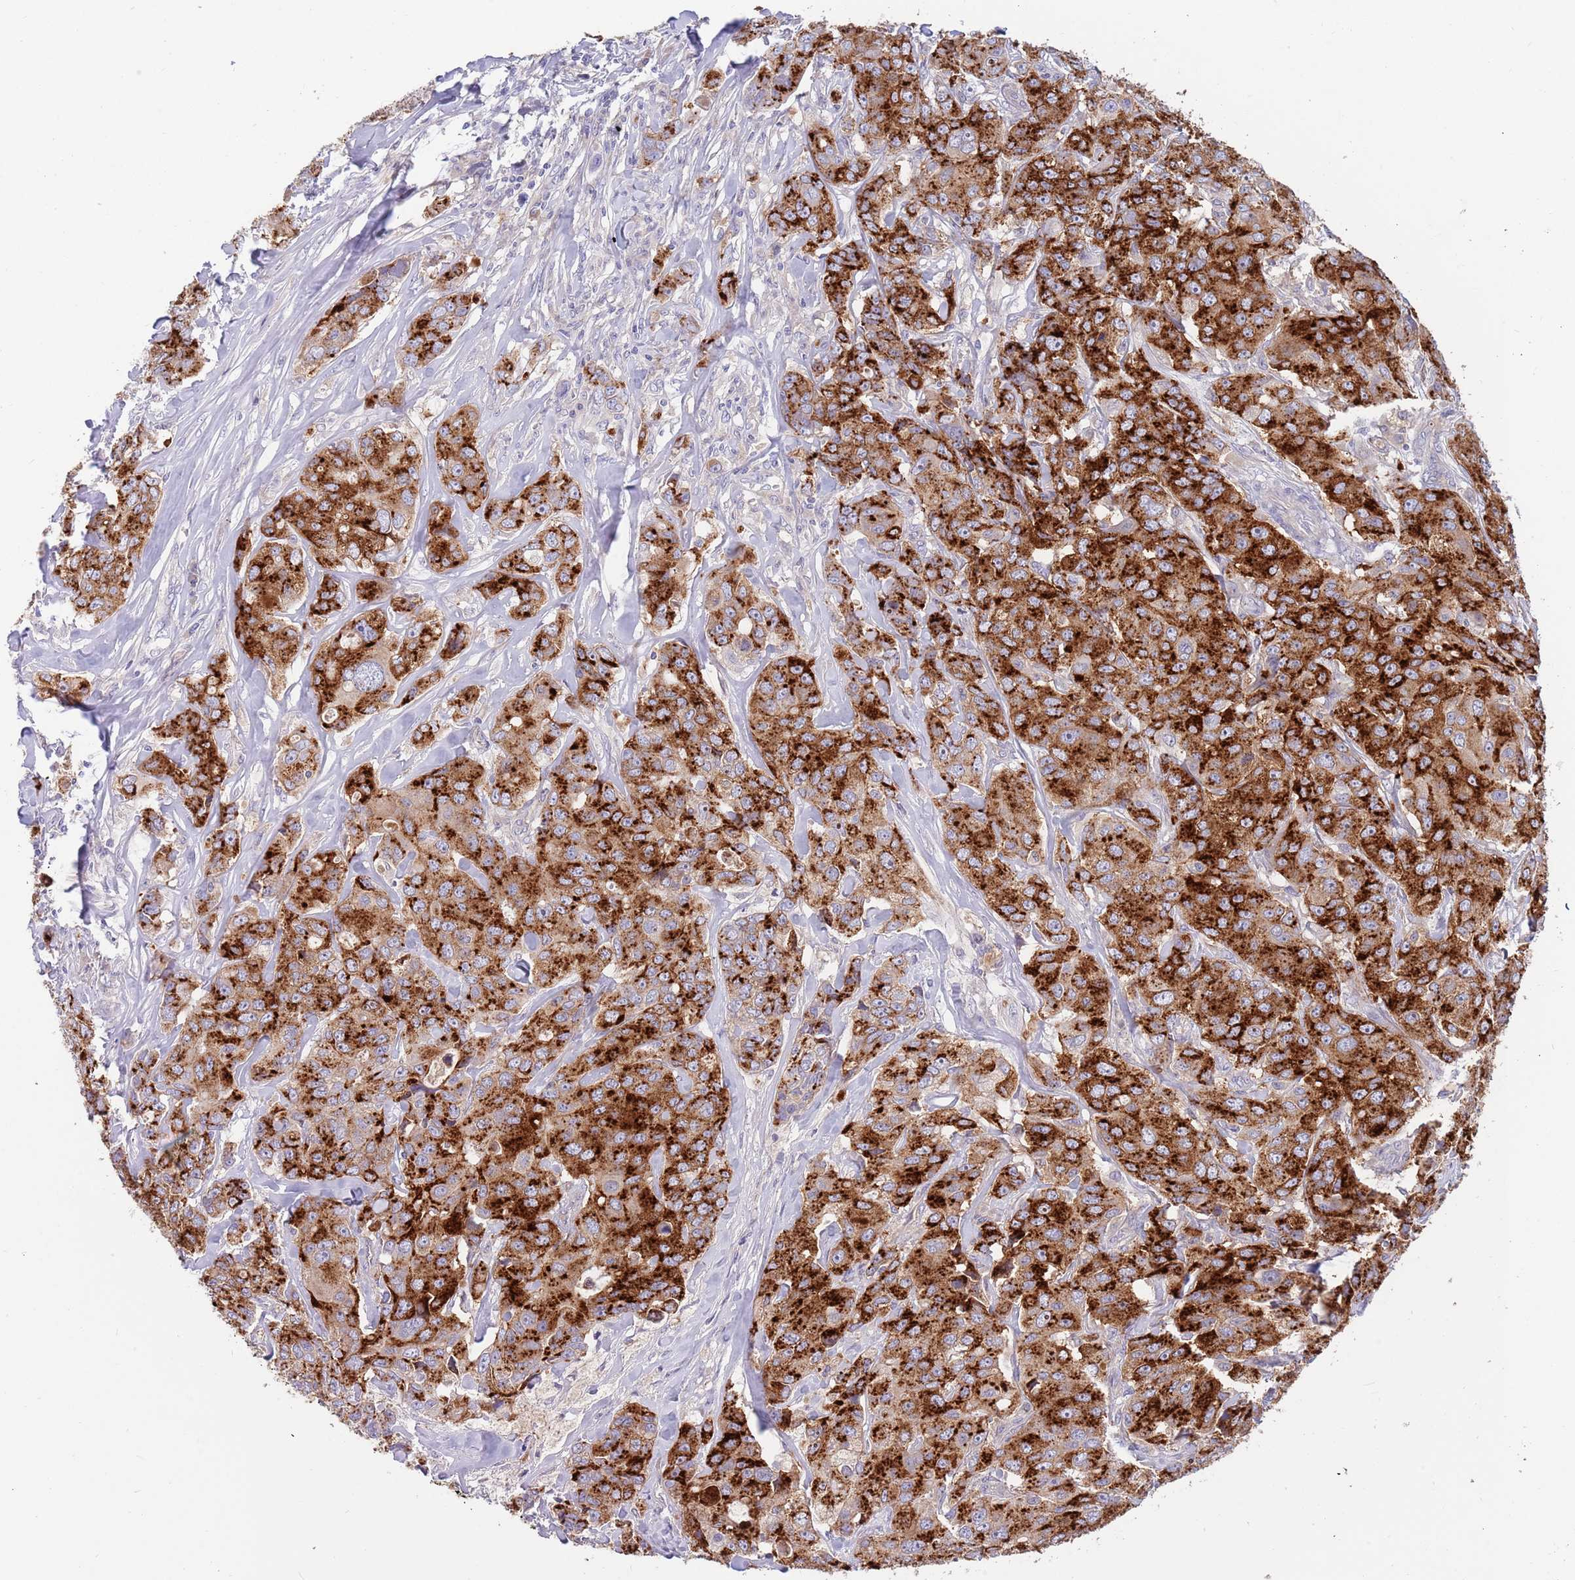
{"staining": {"intensity": "strong", "quantity": ">75%", "location": "cytoplasmic/membranous"}, "tissue": "breast cancer", "cell_type": "Tumor cells", "image_type": "cancer", "snomed": [{"axis": "morphology", "description": "Duct carcinoma"}, {"axis": "topography", "description": "Breast"}], "caption": "An image of intraductal carcinoma (breast) stained for a protein demonstrates strong cytoplasmic/membranous brown staining in tumor cells.", "gene": "BORCS5", "patient": {"sex": "female", "age": 43}}